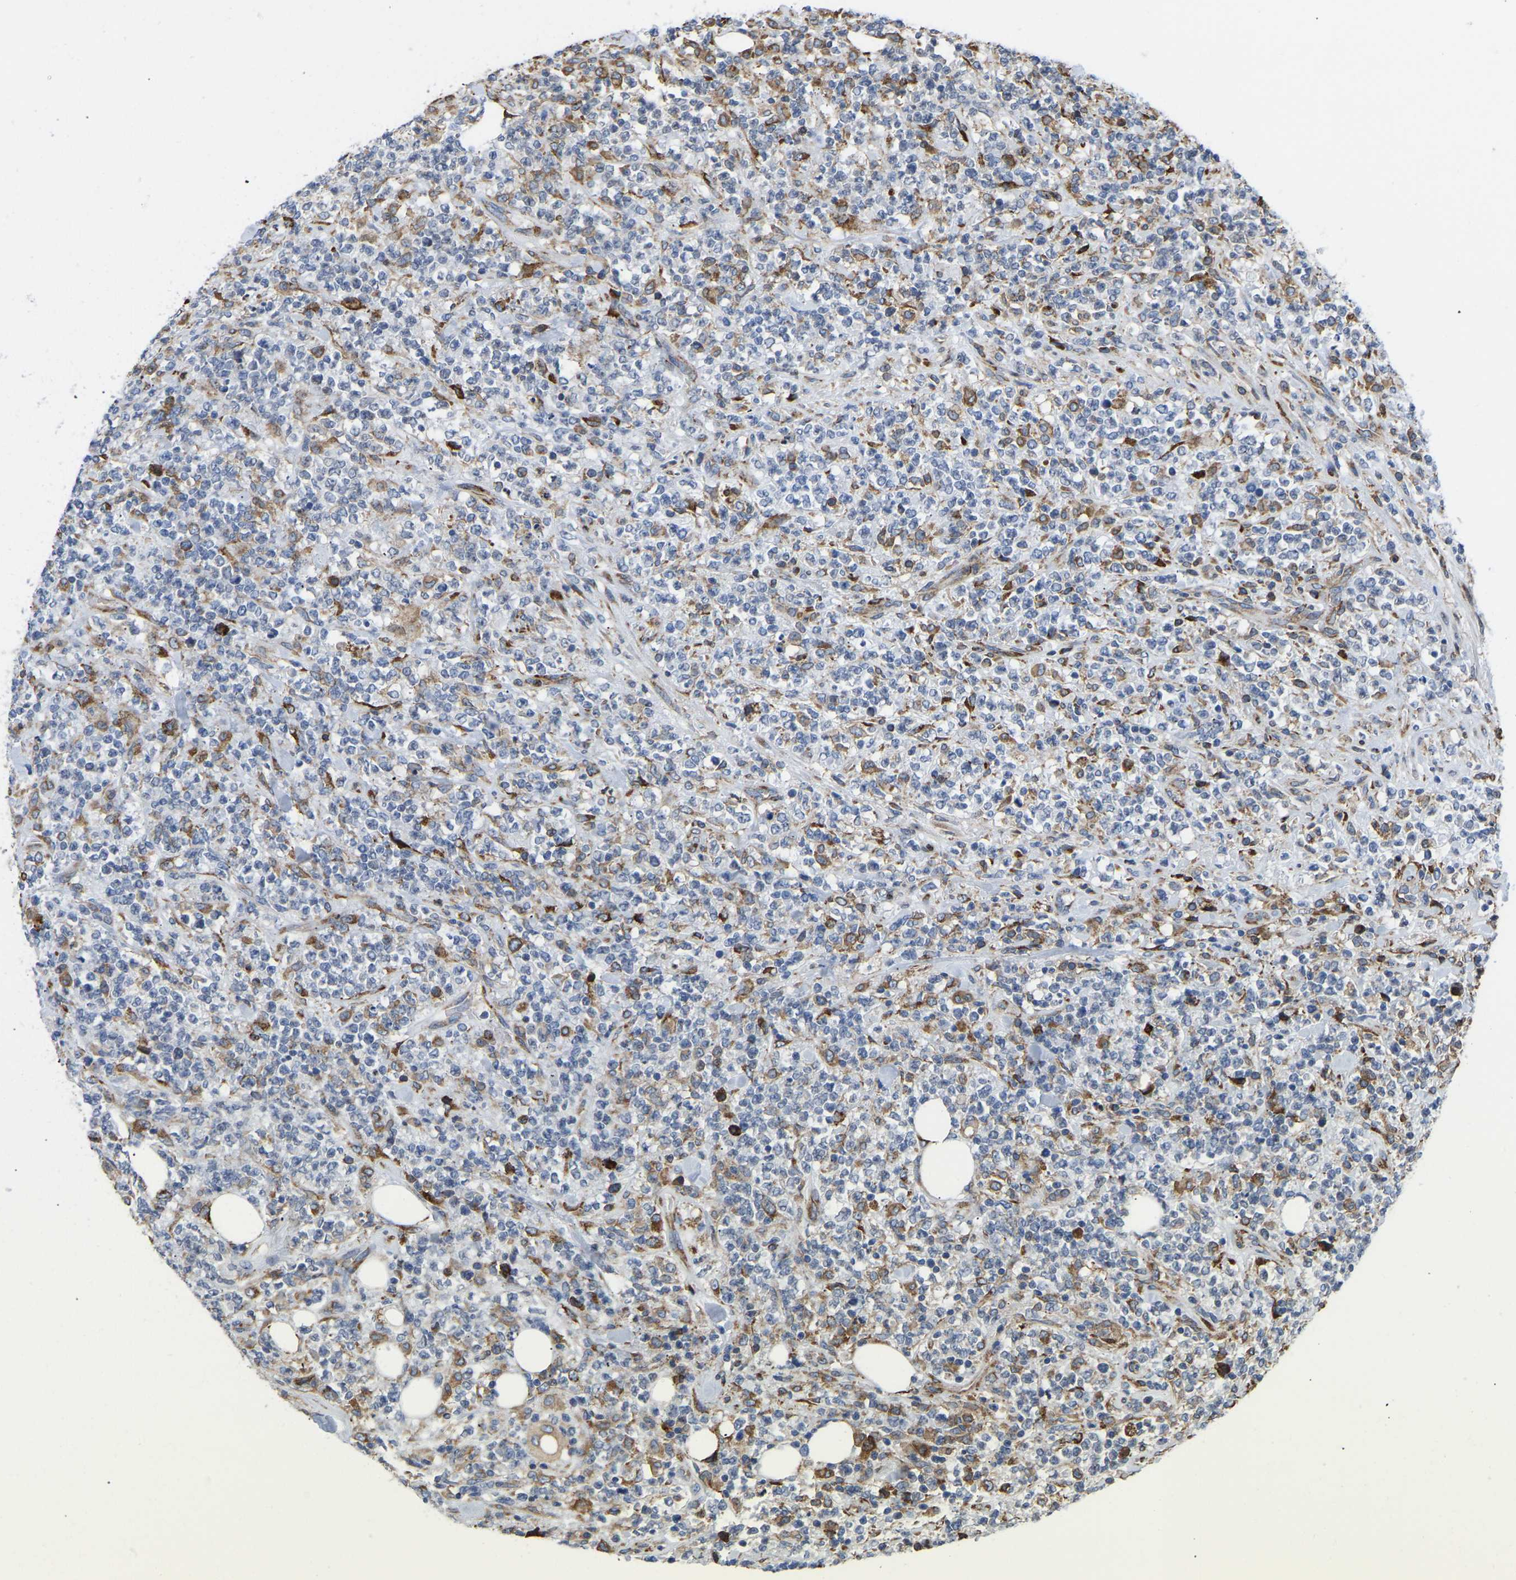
{"staining": {"intensity": "moderate", "quantity": "25%-75%", "location": "cytoplasmic/membranous"}, "tissue": "lymphoma", "cell_type": "Tumor cells", "image_type": "cancer", "snomed": [{"axis": "morphology", "description": "Malignant lymphoma, non-Hodgkin's type, High grade"}, {"axis": "topography", "description": "Soft tissue"}], "caption": "Moderate cytoplasmic/membranous positivity is seen in about 25%-75% of tumor cells in lymphoma.", "gene": "P4HB", "patient": {"sex": "male", "age": 18}}